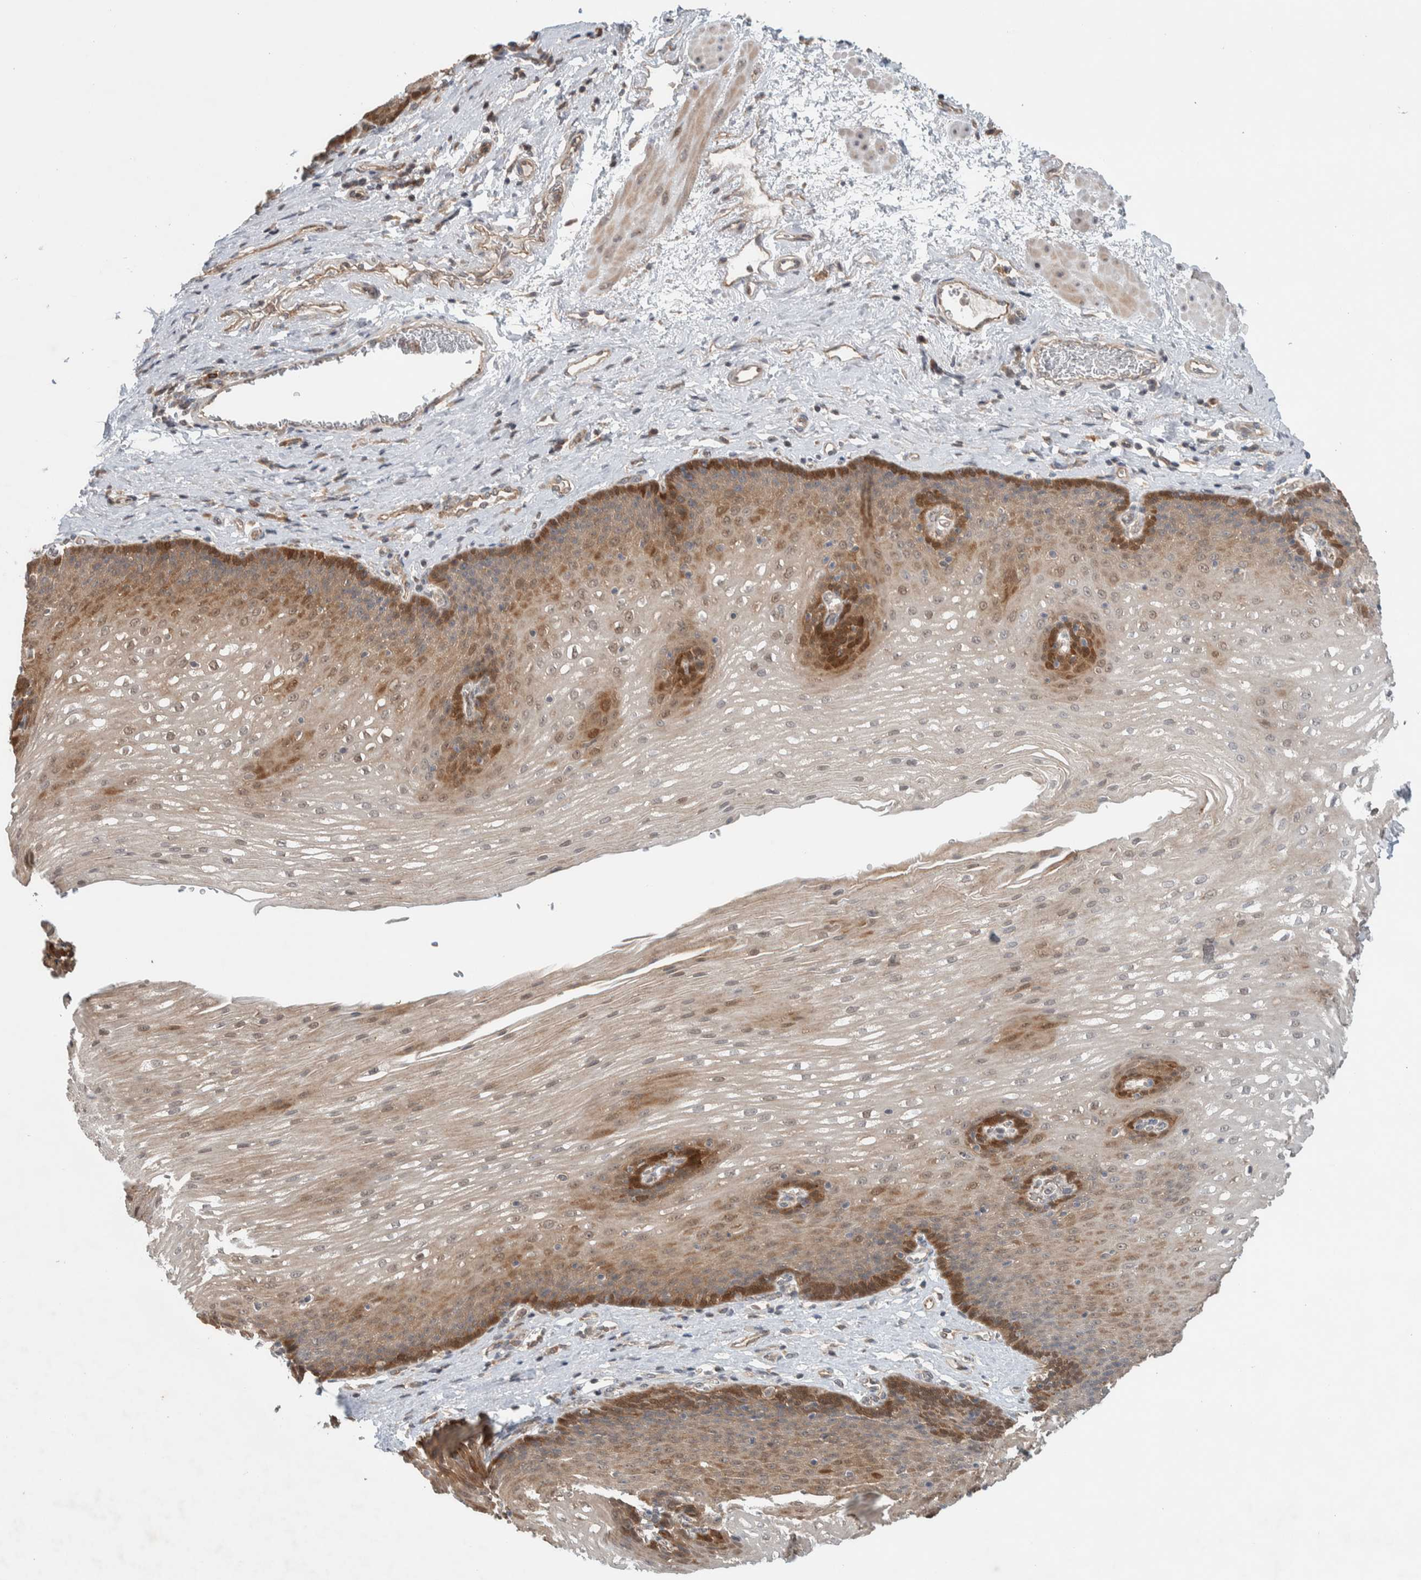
{"staining": {"intensity": "moderate", "quantity": "25%-75%", "location": "cytoplasmic/membranous,nuclear"}, "tissue": "esophagus", "cell_type": "Squamous epithelial cells", "image_type": "normal", "snomed": [{"axis": "morphology", "description": "Normal tissue, NOS"}, {"axis": "topography", "description": "Esophagus"}], "caption": "Squamous epithelial cells reveal medium levels of moderate cytoplasmic/membranous,nuclear staining in about 25%-75% of cells in benign esophagus. Using DAB (brown) and hematoxylin (blue) stains, captured at high magnification using brightfield microscopy.", "gene": "DEPTOR", "patient": {"sex": "male", "age": 48}}